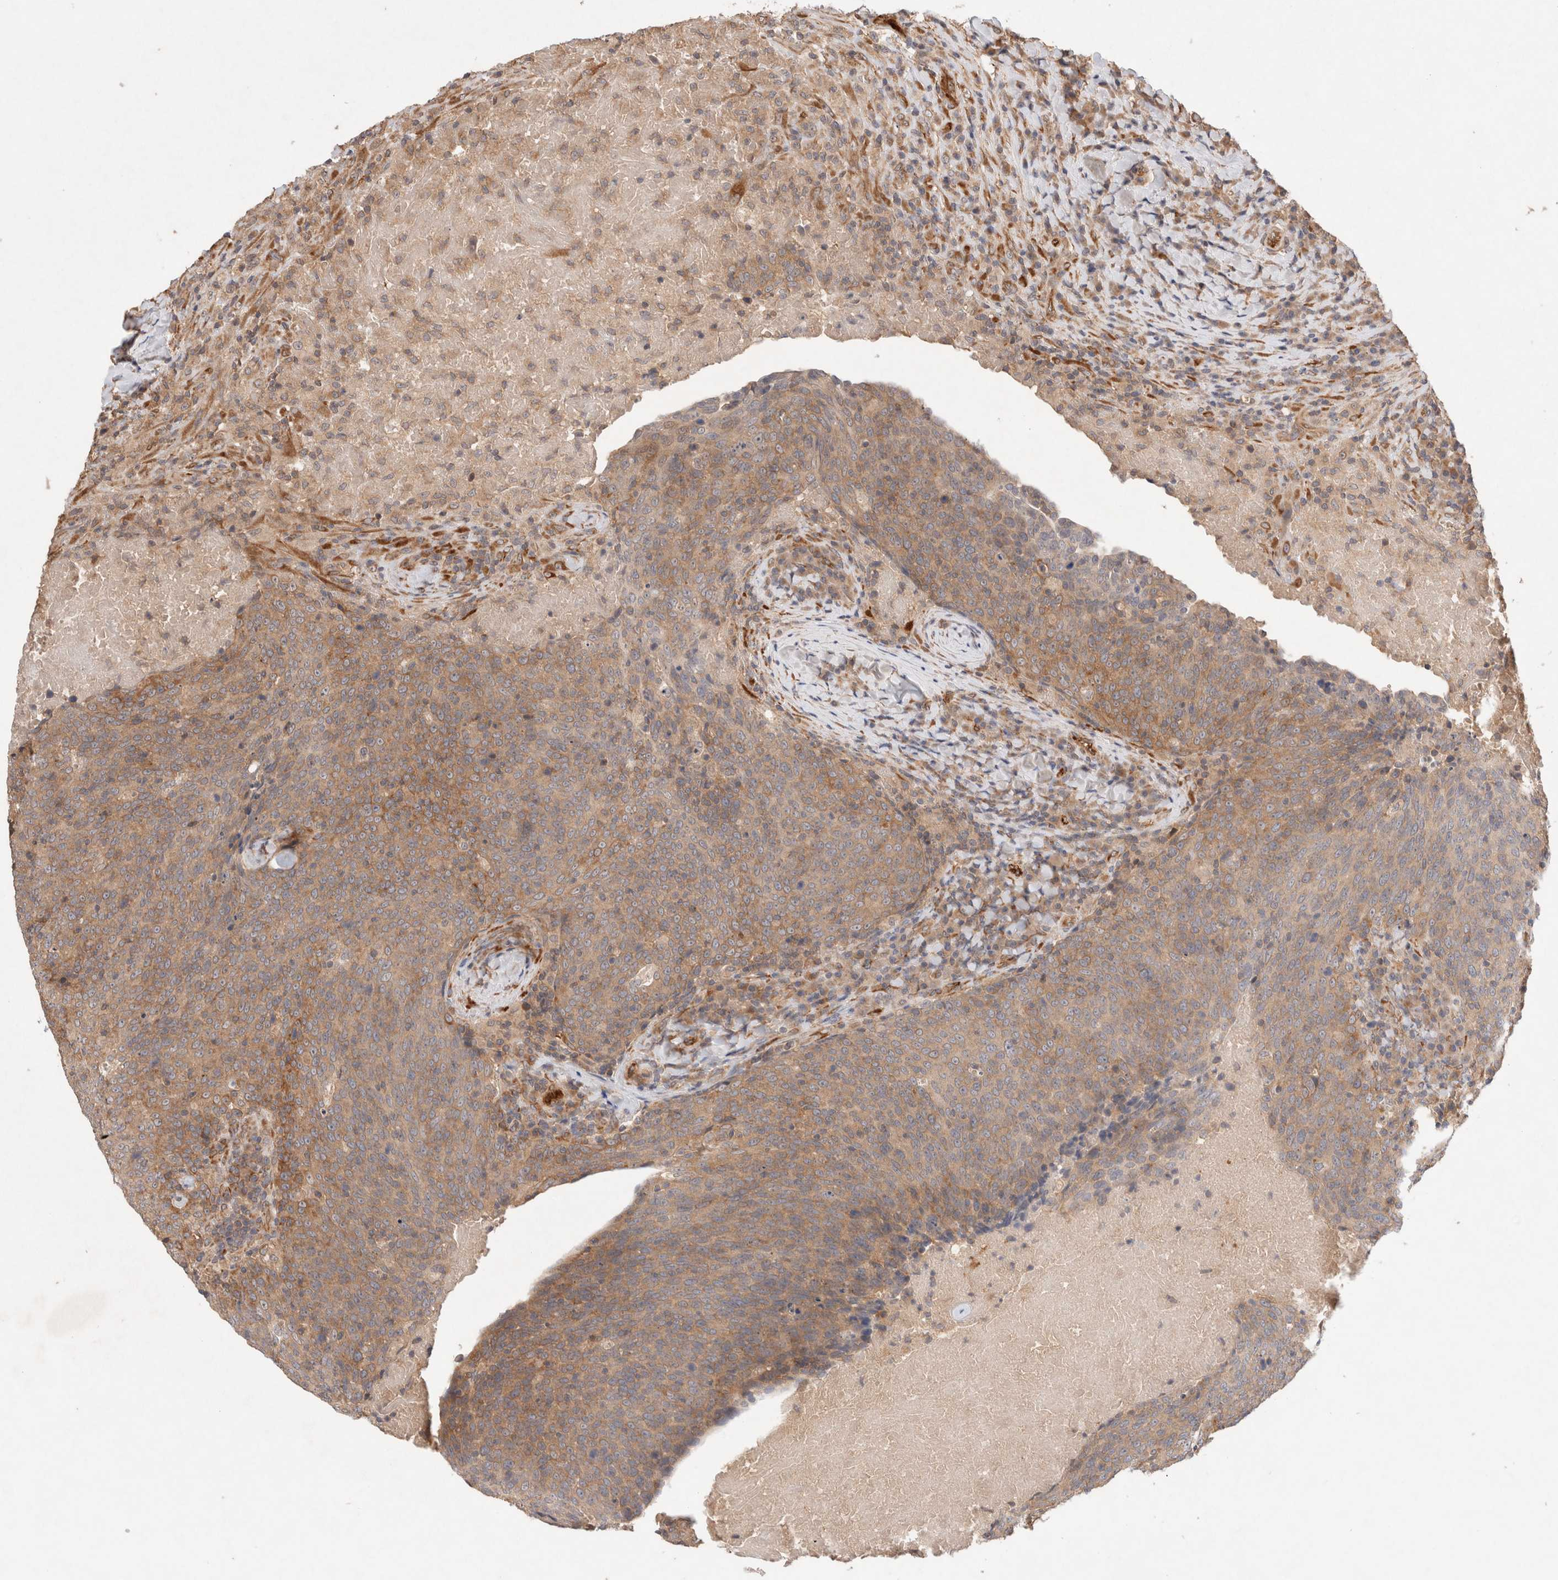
{"staining": {"intensity": "moderate", "quantity": ">75%", "location": "cytoplasmic/membranous"}, "tissue": "head and neck cancer", "cell_type": "Tumor cells", "image_type": "cancer", "snomed": [{"axis": "morphology", "description": "Squamous cell carcinoma, NOS"}, {"axis": "morphology", "description": "Squamous cell carcinoma, metastatic, NOS"}, {"axis": "topography", "description": "Lymph node"}, {"axis": "topography", "description": "Head-Neck"}], "caption": "High-magnification brightfield microscopy of head and neck cancer stained with DAB (brown) and counterstained with hematoxylin (blue). tumor cells exhibit moderate cytoplasmic/membranous positivity is seen in approximately>75% of cells.", "gene": "KLHL20", "patient": {"sex": "male", "age": 62}}